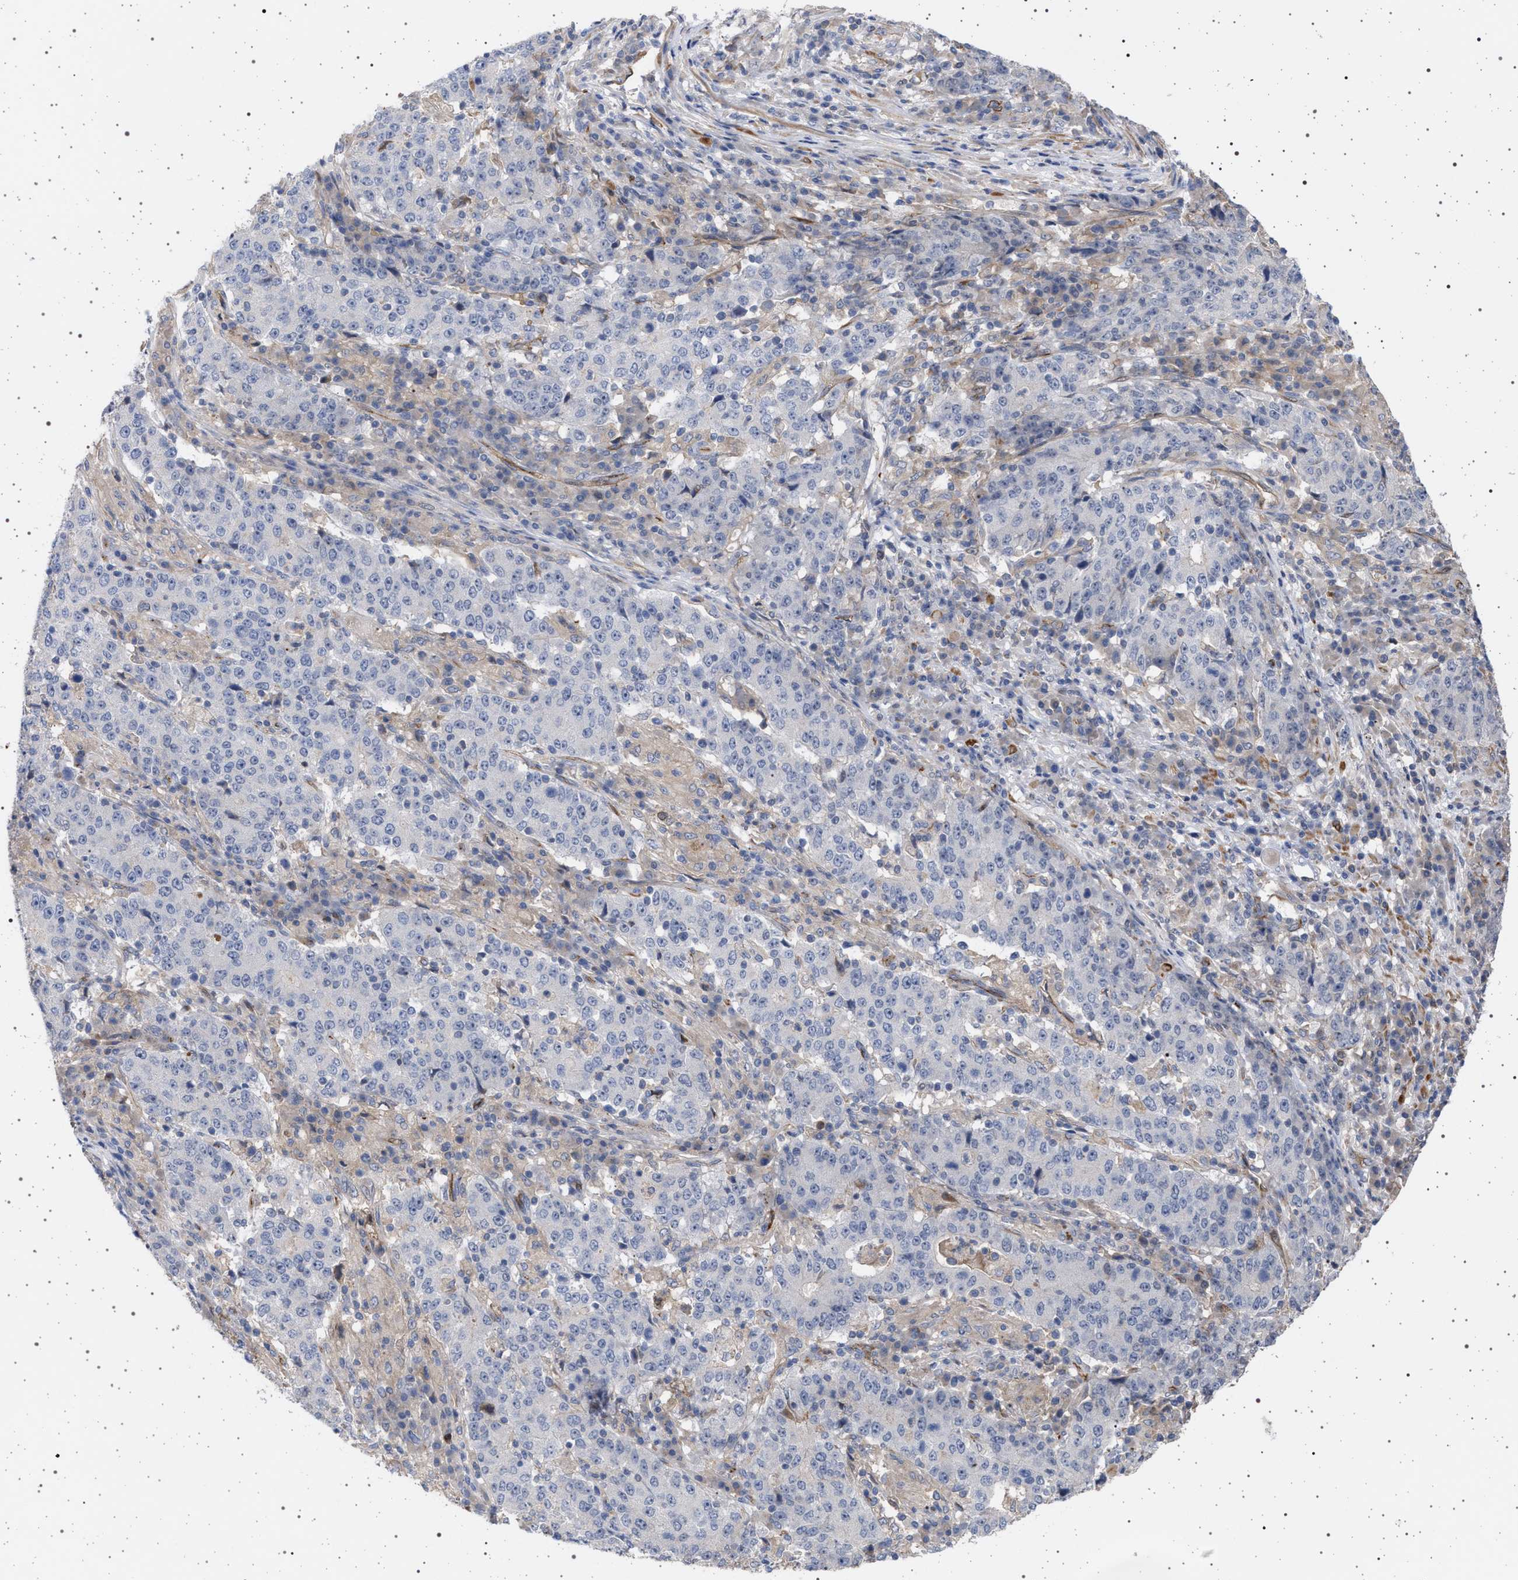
{"staining": {"intensity": "negative", "quantity": "none", "location": "none"}, "tissue": "stomach cancer", "cell_type": "Tumor cells", "image_type": "cancer", "snomed": [{"axis": "morphology", "description": "Adenocarcinoma, NOS"}, {"axis": "topography", "description": "Stomach"}], "caption": "The micrograph demonstrates no significant positivity in tumor cells of stomach adenocarcinoma.", "gene": "RBM48", "patient": {"sex": "male", "age": 59}}